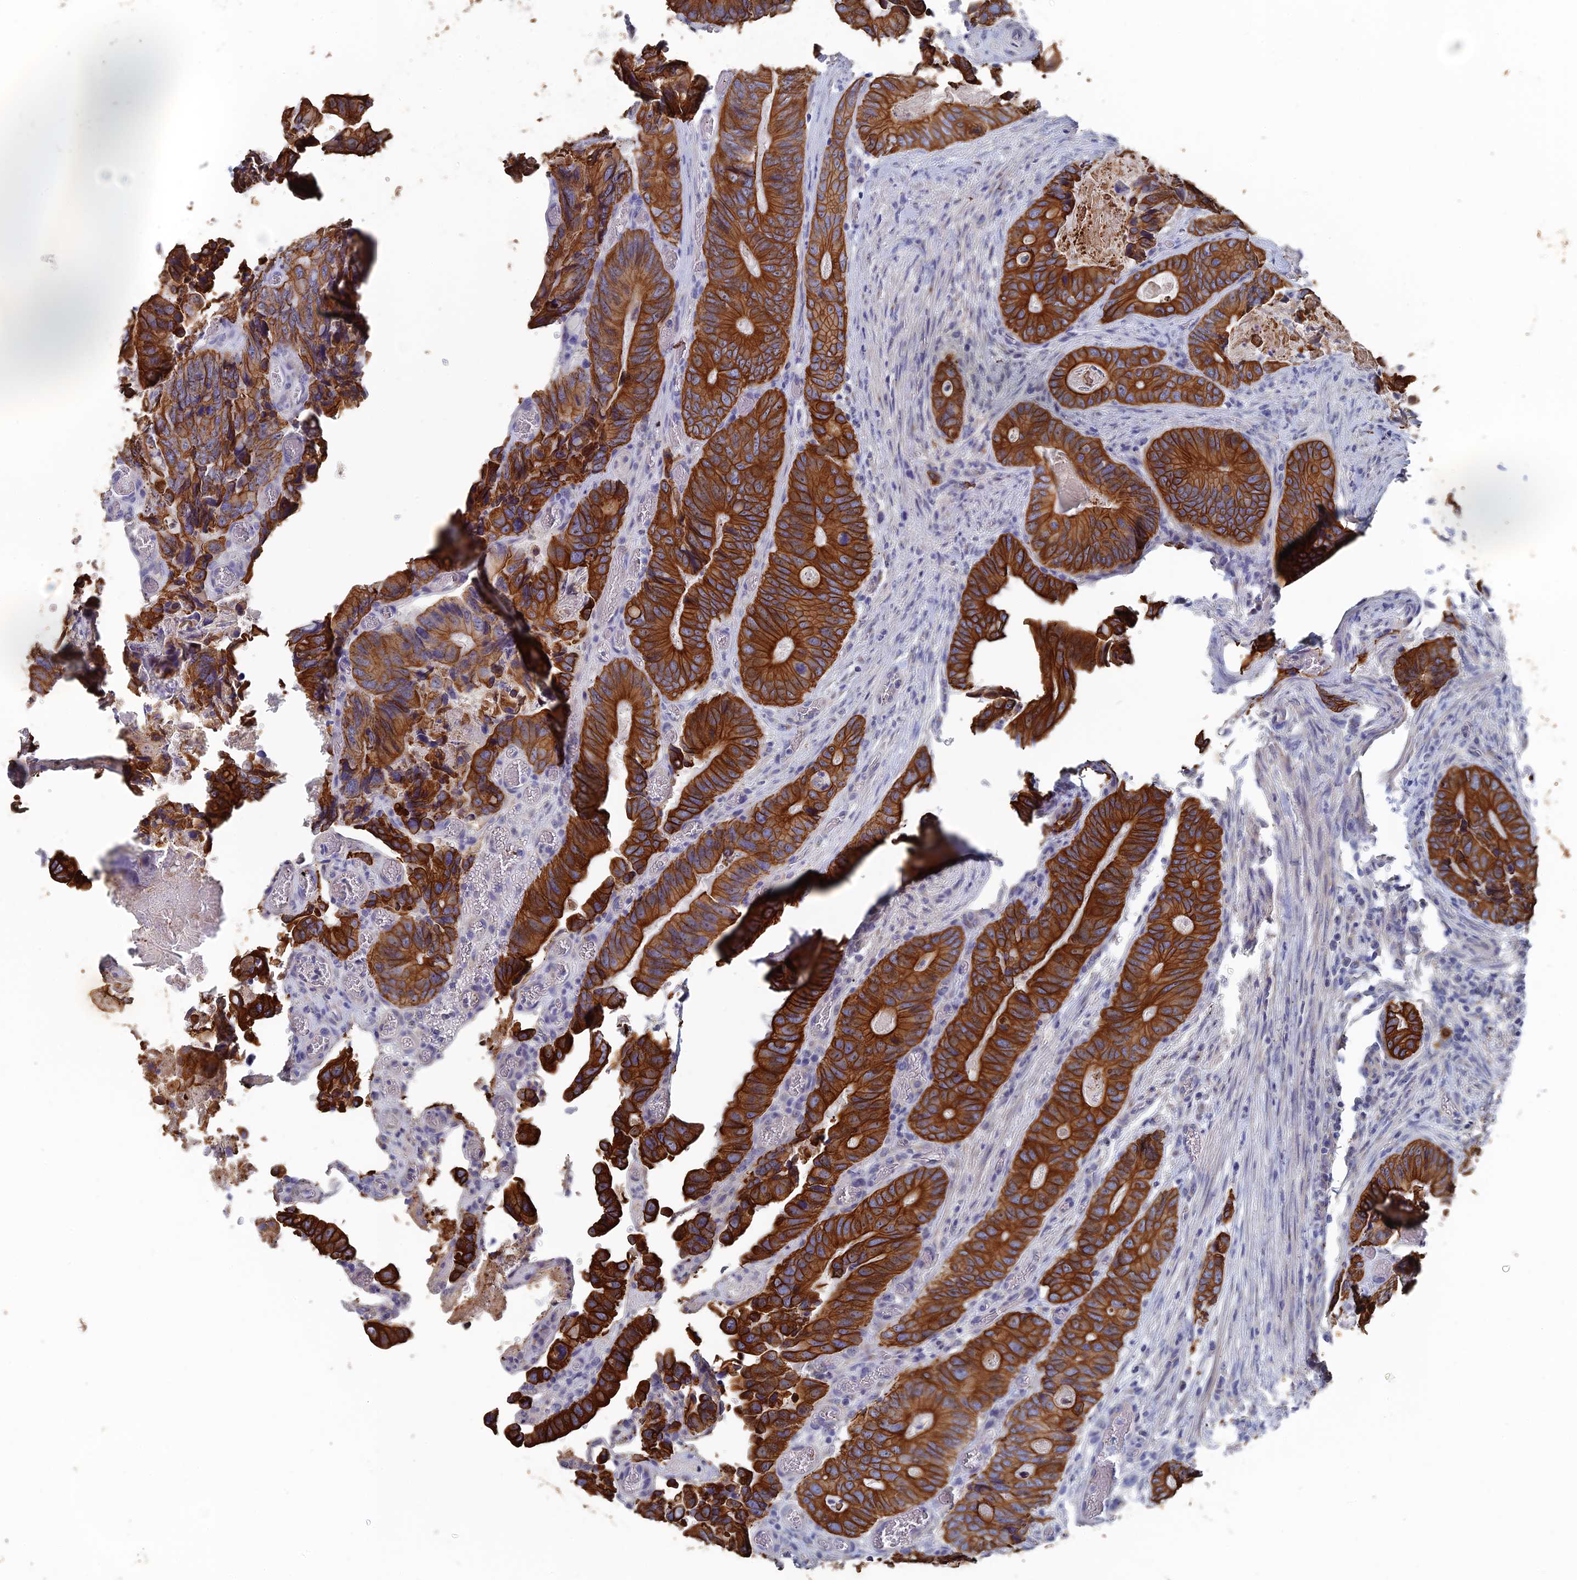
{"staining": {"intensity": "strong", "quantity": ">75%", "location": "cytoplasmic/membranous"}, "tissue": "colorectal cancer", "cell_type": "Tumor cells", "image_type": "cancer", "snomed": [{"axis": "morphology", "description": "Adenocarcinoma, NOS"}, {"axis": "topography", "description": "Colon"}], "caption": "Immunohistochemistry (IHC) histopathology image of neoplastic tissue: human colorectal cancer stained using immunohistochemistry (IHC) reveals high levels of strong protein expression localized specifically in the cytoplasmic/membranous of tumor cells, appearing as a cytoplasmic/membranous brown color.", "gene": "SRFBP1", "patient": {"sex": "male", "age": 84}}